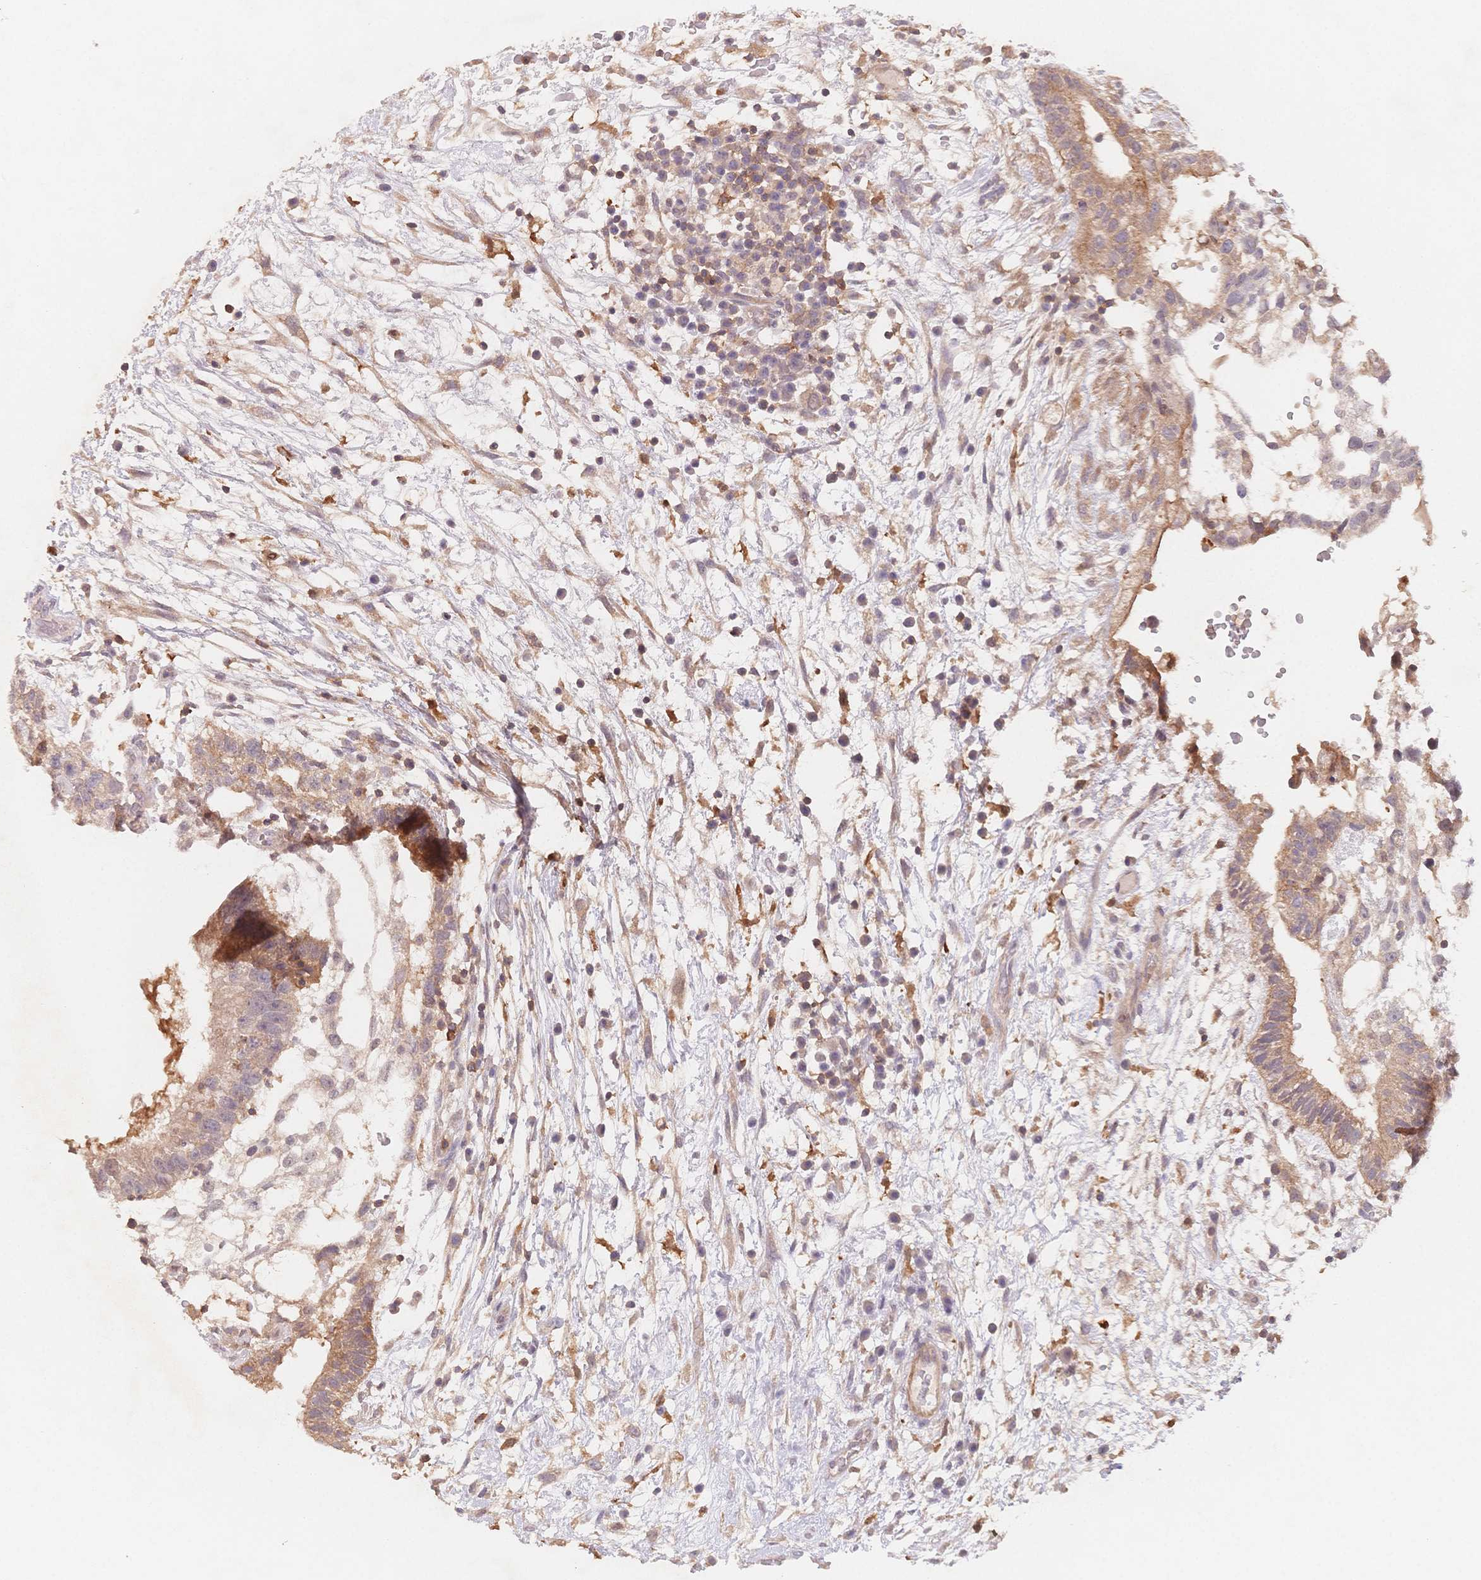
{"staining": {"intensity": "weak", "quantity": "25%-75%", "location": "cytoplasmic/membranous"}, "tissue": "testis cancer", "cell_type": "Tumor cells", "image_type": "cancer", "snomed": [{"axis": "morphology", "description": "Normal tissue, NOS"}, {"axis": "morphology", "description": "Carcinoma, Embryonal, NOS"}, {"axis": "topography", "description": "Testis"}], "caption": "Immunohistochemical staining of testis embryonal carcinoma reveals weak cytoplasmic/membranous protein positivity in approximately 25%-75% of tumor cells.", "gene": "C12orf75", "patient": {"sex": "male", "age": 32}}